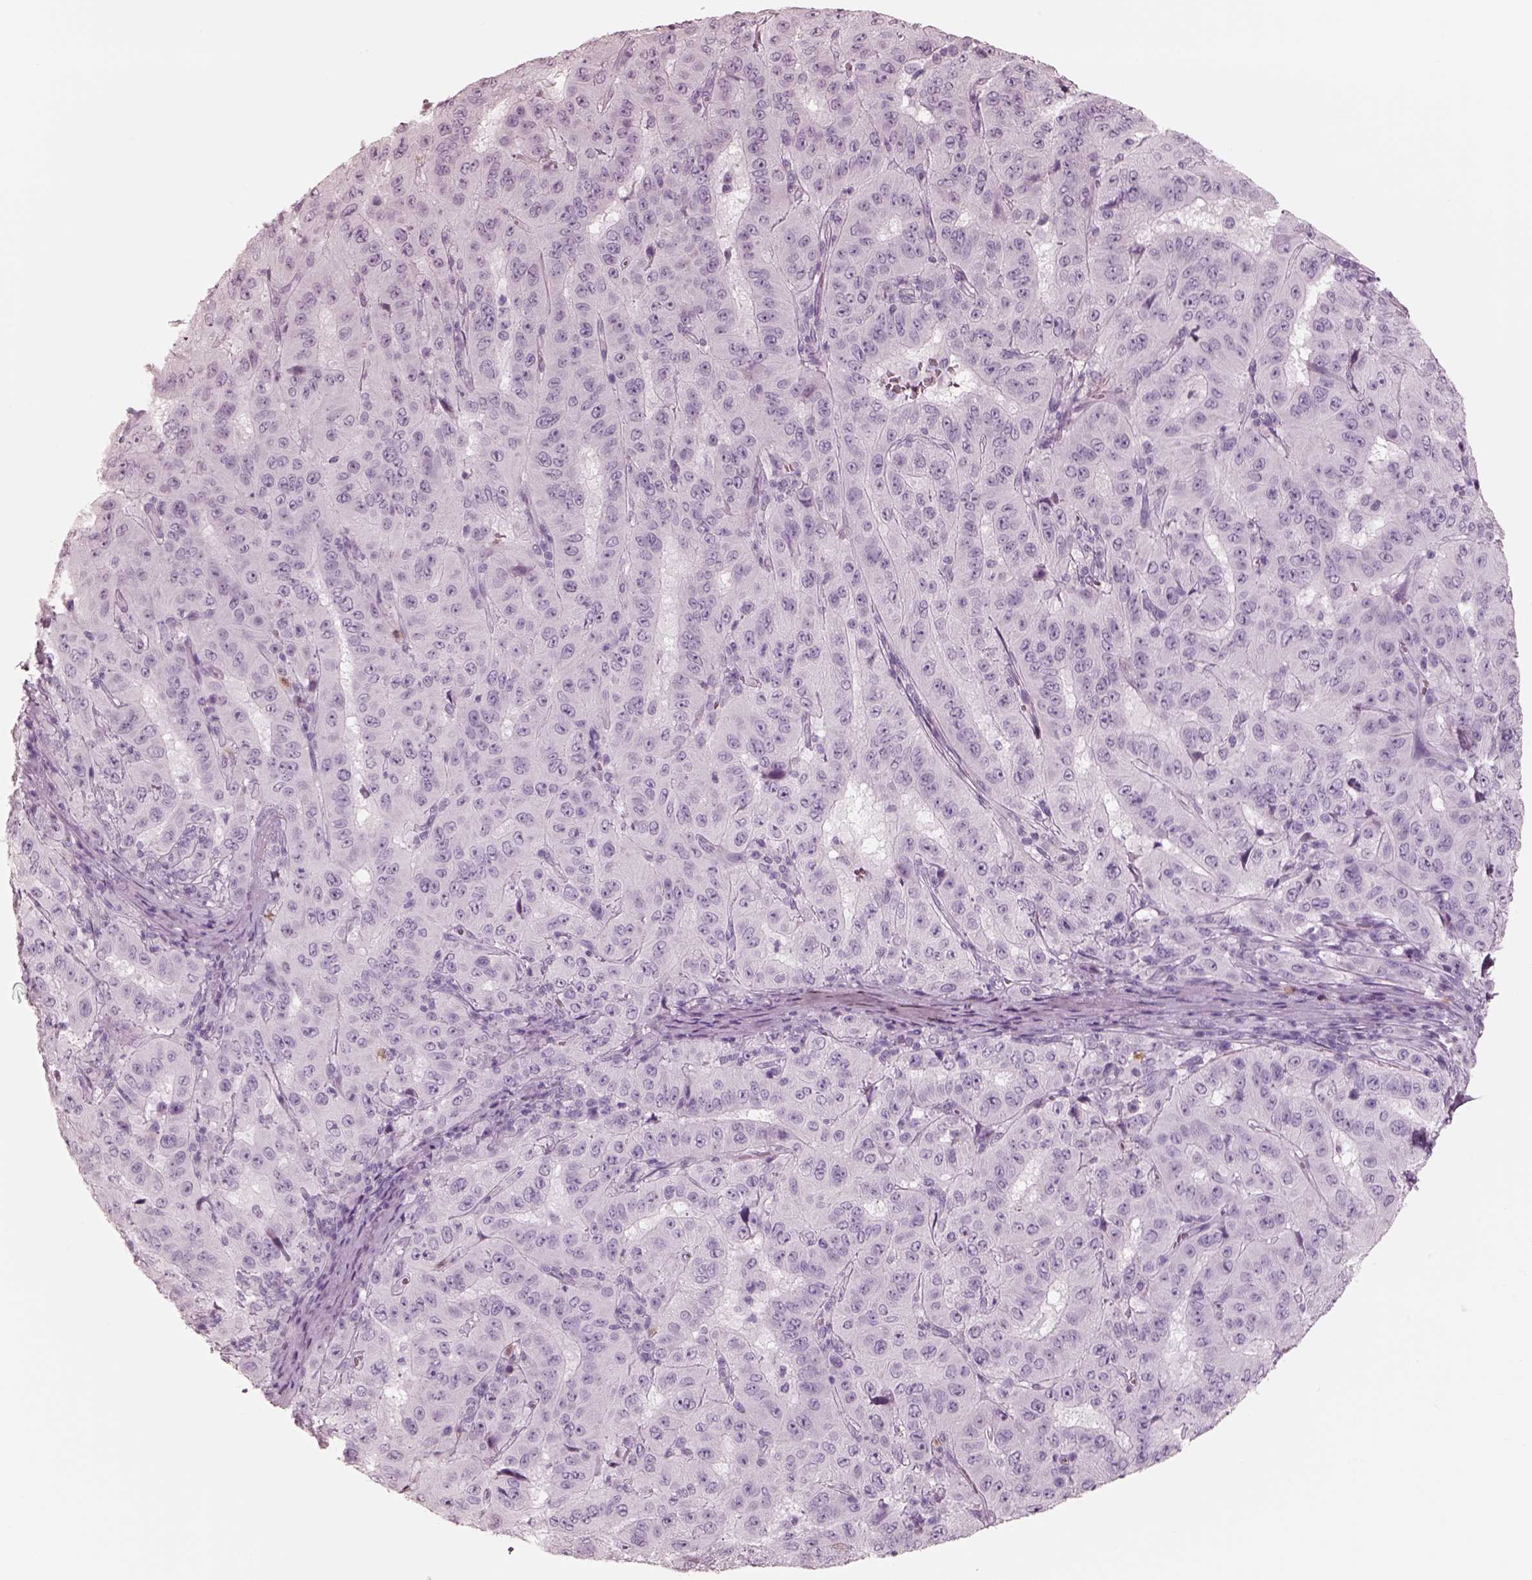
{"staining": {"intensity": "negative", "quantity": "none", "location": "none"}, "tissue": "pancreatic cancer", "cell_type": "Tumor cells", "image_type": "cancer", "snomed": [{"axis": "morphology", "description": "Adenocarcinoma, NOS"}, {"axis": "topography", "description": "Pancreas"}], "caption": "Immunohistochemical staining of adenocarcinoma (pancreatic) displays no significant expression in tumor cells.", "gene": "ELANE", "patient": {"sex": "male", "age": 63}}